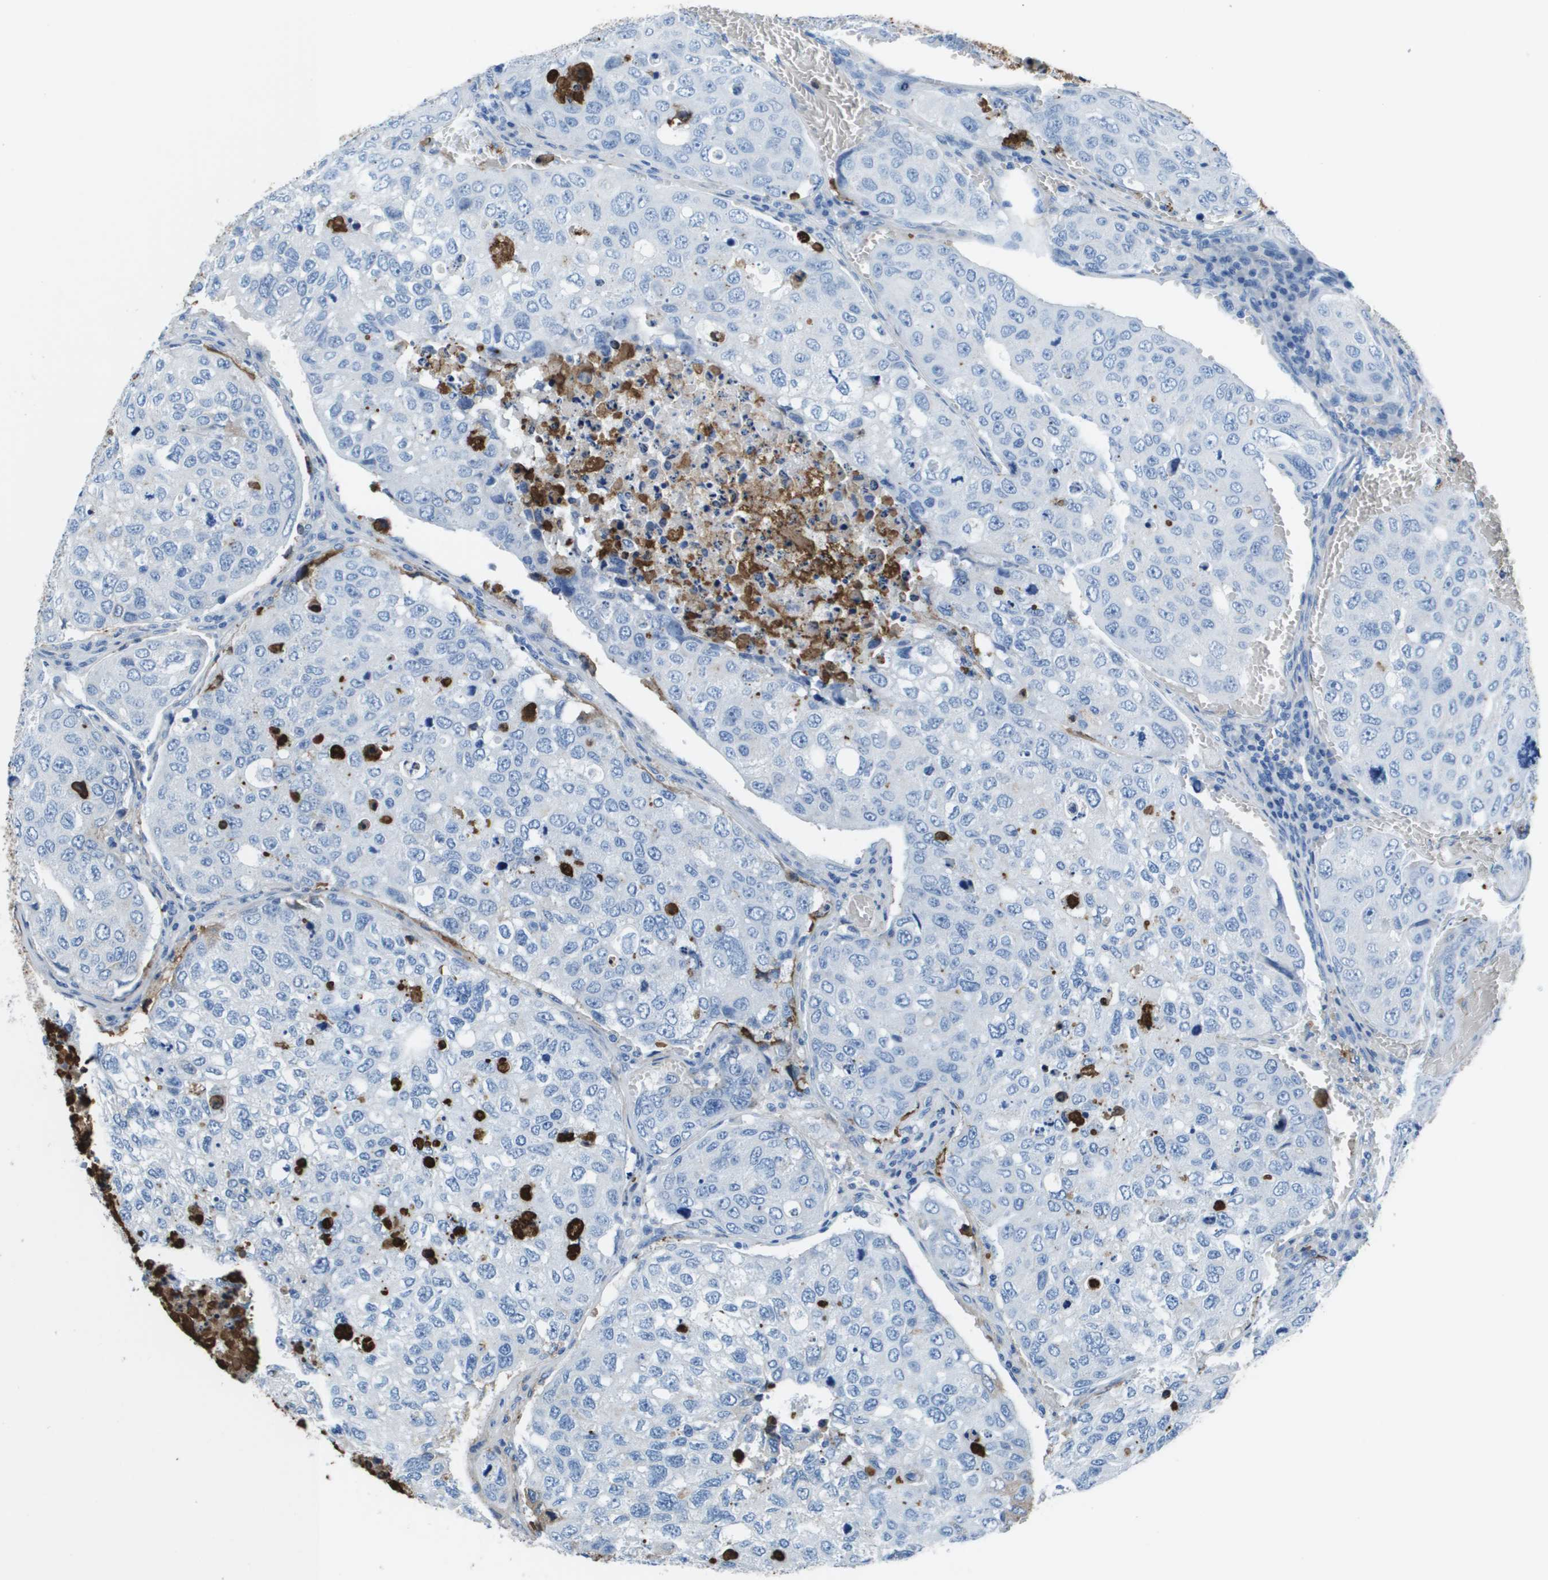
{"staining": {"intensity": "negative", "quantity": "none", "location": "none"}, "tissue": "urothelial cancer", "cell_type": "Tumor cells", "image_type": "cancer", "snomed": [{"axis": "morphology", "description": "Urothelial carcinoma, High grade"}, {"axis": "topography", "description": "Lymph node"}, {"axis": "topography", "description": "Urinary bladder"}], "caption": "A micrograph of human urothelial cancer is negative for staining in tumor cells.", "gene": "VTN", "patient": {"sex": "male", "age": 51}}